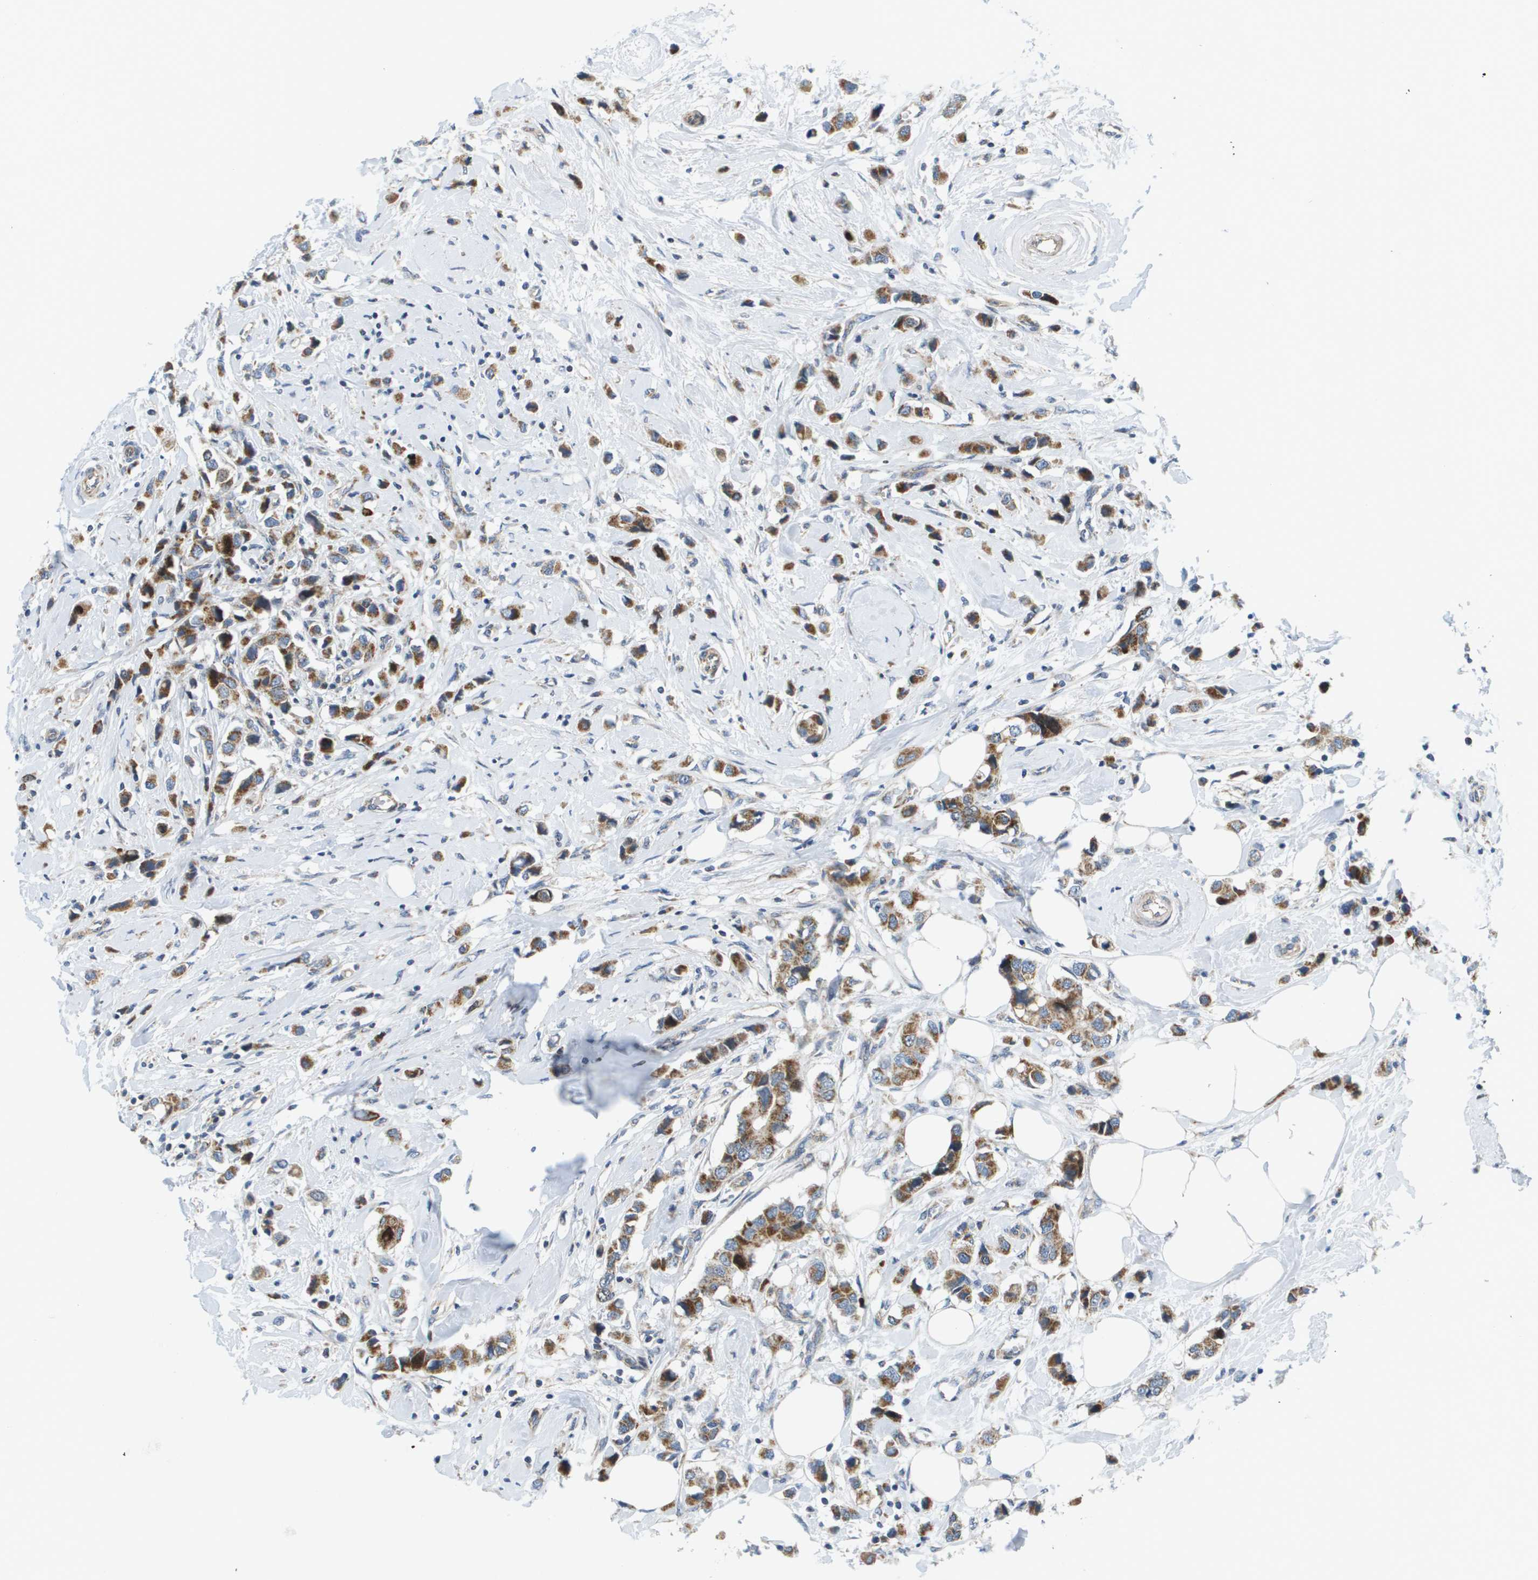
{"staining": {"intensity": "moderate", "quantity": ">75%", "location": "cytoplasmic/membranous"}, "tissue": "breast cancer", "cell_type": "Tumor cells", "image_type": "cancer", "snomed": [{"axis": "morphology", "description": "Normal tissue, NOS"}, {"axis": "morphology", "description": "Duct carcinoma"}, {"axis": "topography", "description": "Breast"}], "caption": "The histopathology image shows a brown stain indicating the presence of a protein in the cytoplasmic/membranous of tumor cells in breast infiltrating ductal carcinoma.", "gene": "KRT23", "patient": {"sex": "female", "age": 50}}